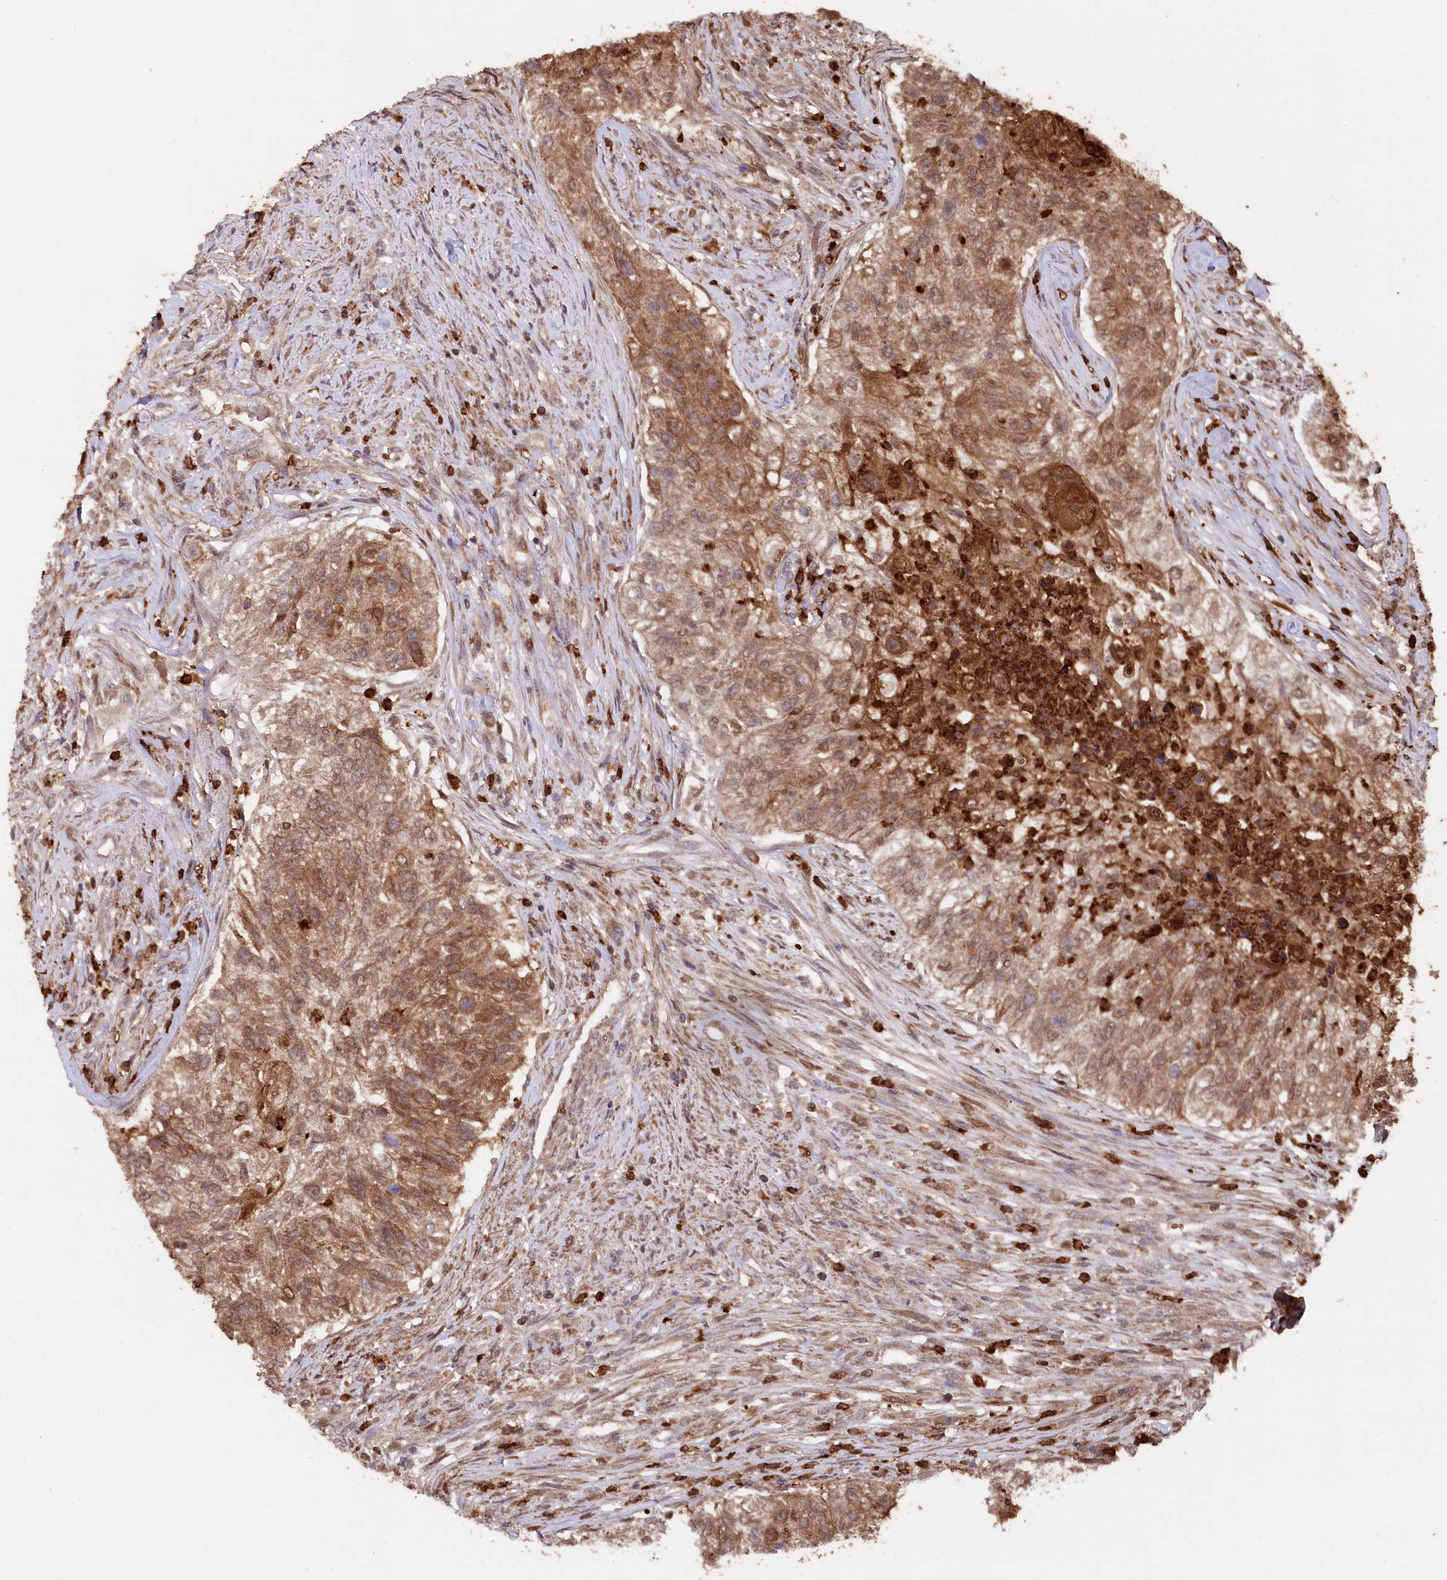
{"staining": {"intensity": "moderate", "quantity": ">75%", "location": "cytoplasmic/membranous"}, "tissue": "urothelial cancer", "cell_type": "Tumor cells", "image_type": "cancer", "snomed": [{"axis": "morphology", "description": "Urothelial carcinoma, High grade"}, {"axis": "topography", "description": "Urinary bladder"}], "caption": "Urothelial cancer stained with DAB (3,3'-diaminobenzidine) immunohistochemistry shows medium levels of moderate cytoplasmic/membranous positivity in about >75% of tumor cells.", "gene": "LSG1", "patient": {"sex": "female", "age": 60}}